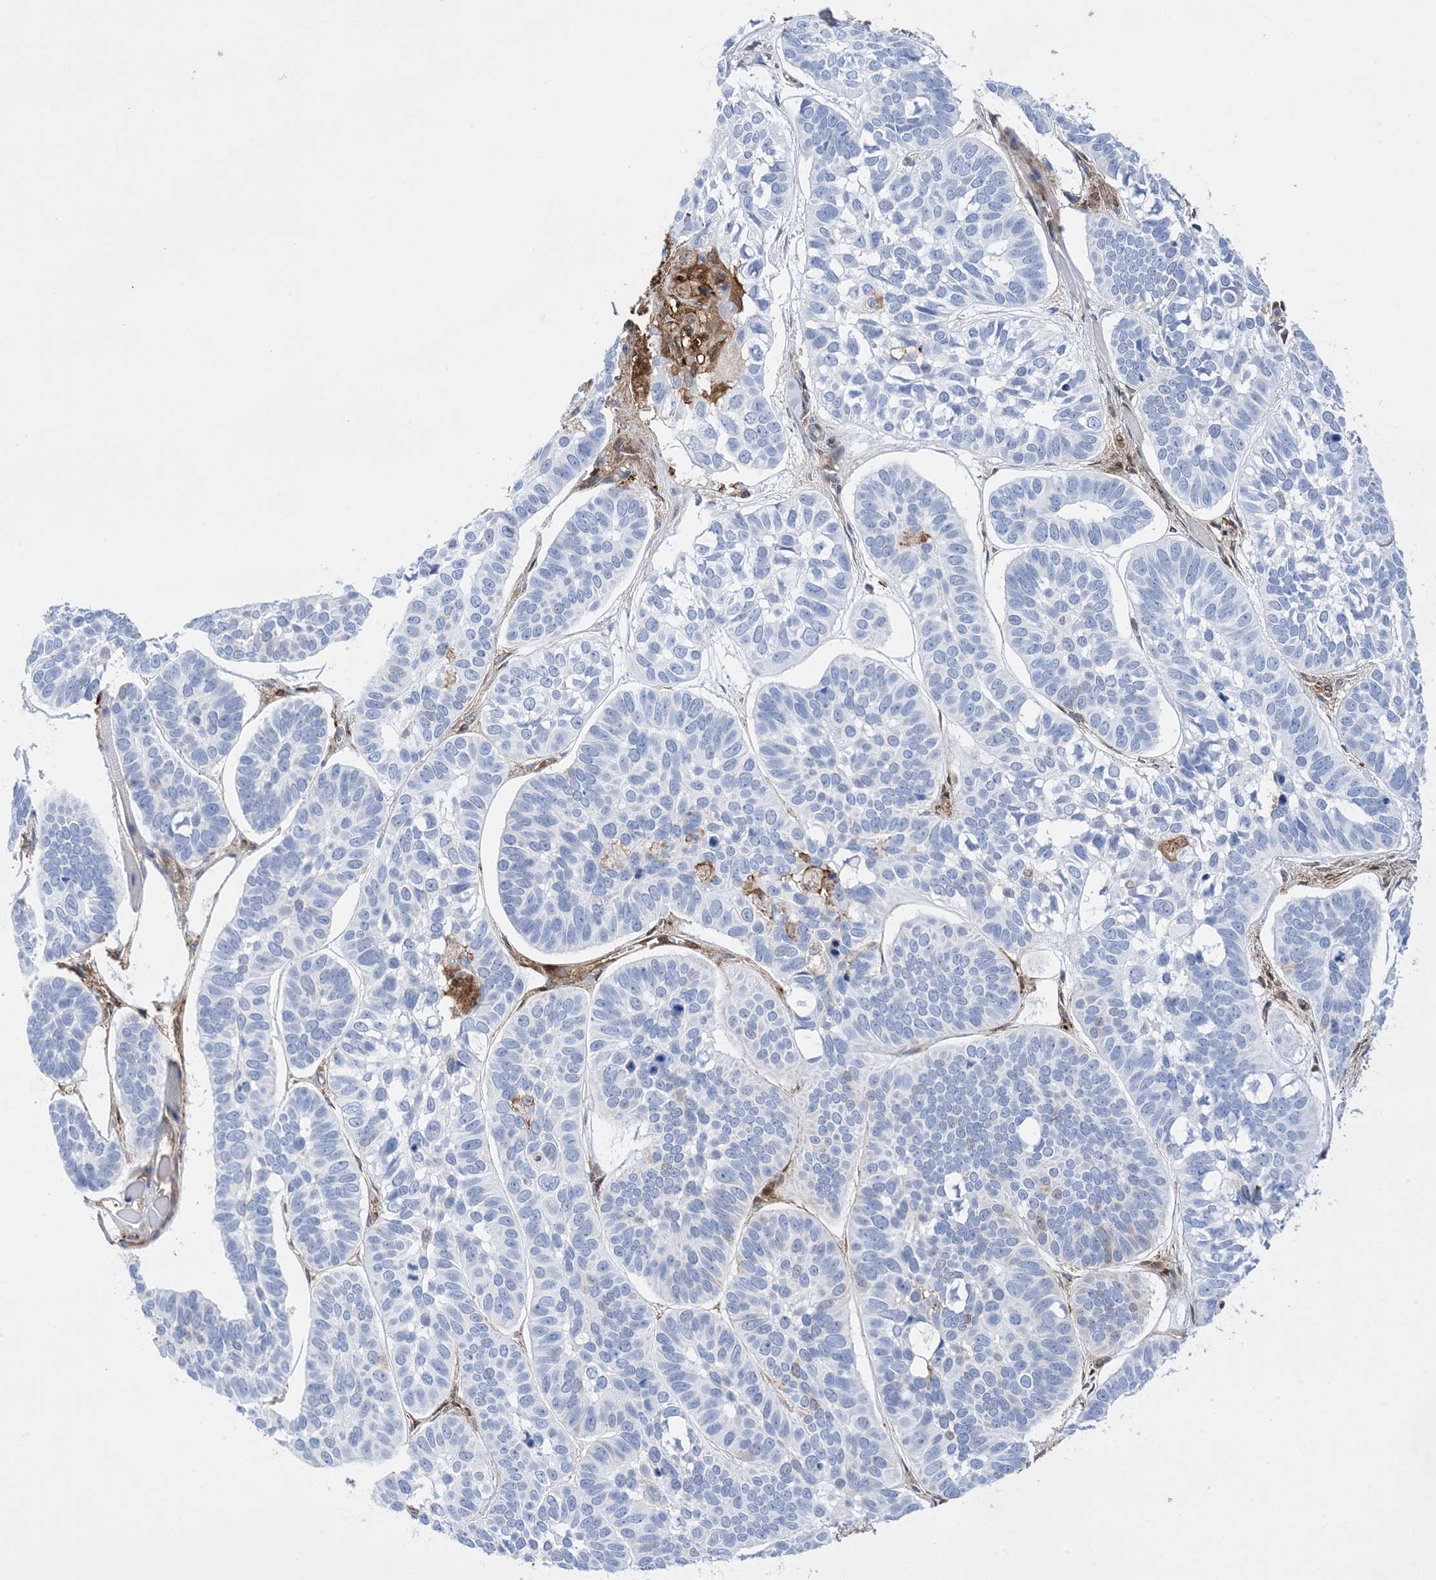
{"staining": {"intensity": "negative", "quantity": "none", "location": "none"}, "tissue": "skin cancer", "cell_type": "Tumor cells", "image_type": "cancer", "snomed": [{"axis": "morphology", "description": "Basal cell carcinoma"}, {"axis": "topography", "description": "Skin"}], "caption": "The micrograph demonstrates no significant expression in tumor cells of skin cancer.", "gene": "ANXA1", "patient": {"sex": "male", "age": 62}}